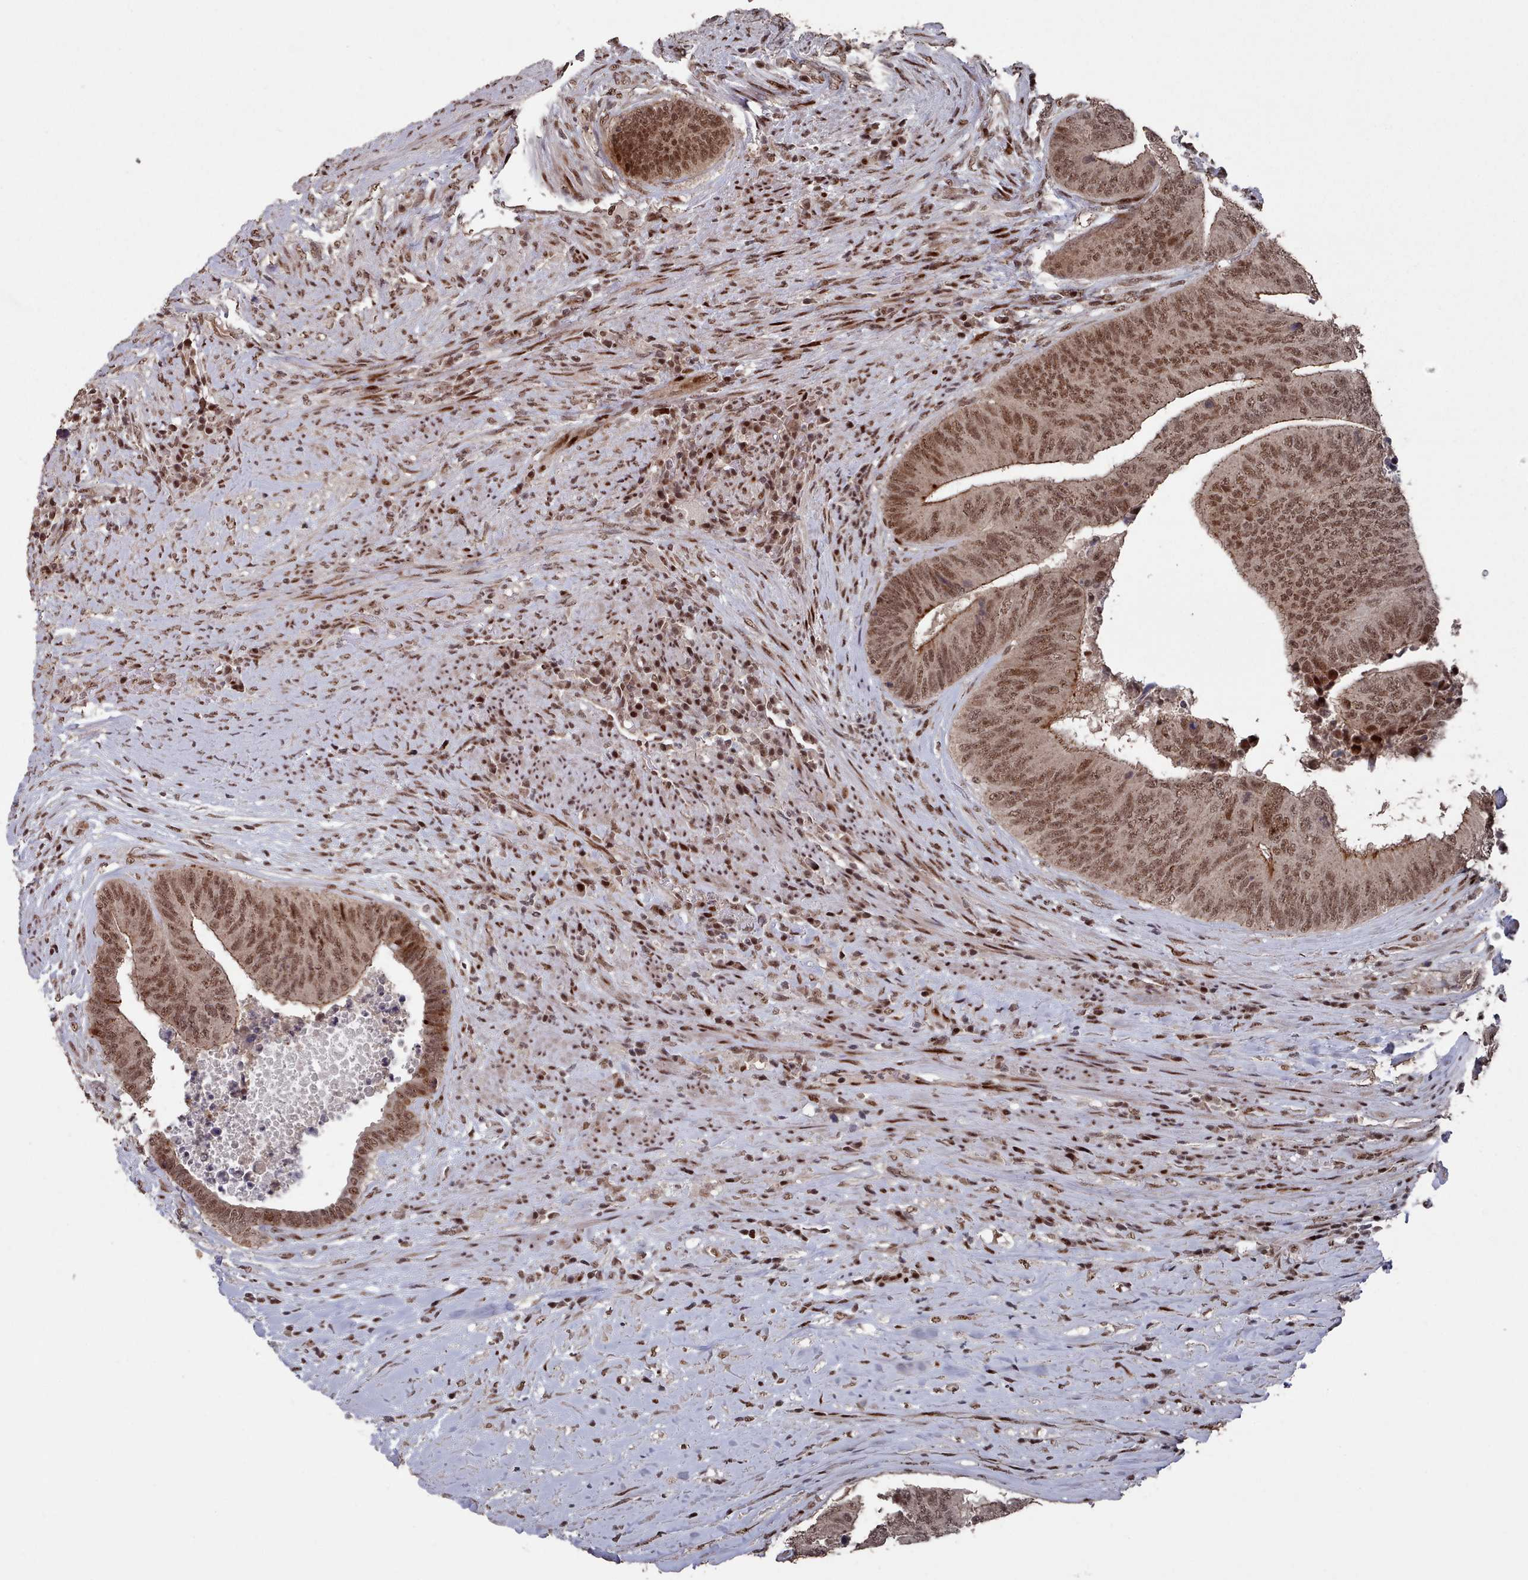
{"staining": {"intensity": "moderate", "quantity": ">75%", "location": "cytoplasmic/membranous,nuclear"}, "tissue": "colorectal cancer", "cell_type": "Tumor cells", "image_type": "cancer", "snomed": [{"axis": "morphology", "description": "Adenocarcinoma, NOS"}, {"axis": "topography", "description": "Rectum"}], "caption": "High-power microscopy captured an IHC histopathology image of adenocarcinoma (colorectal), revealing moderate cytoplasmic/membranous and nuclear positivity in approximately >75% of tumor cells.", "gene": "PNRC2", "patient": {"sex": "male", "age": 72}}